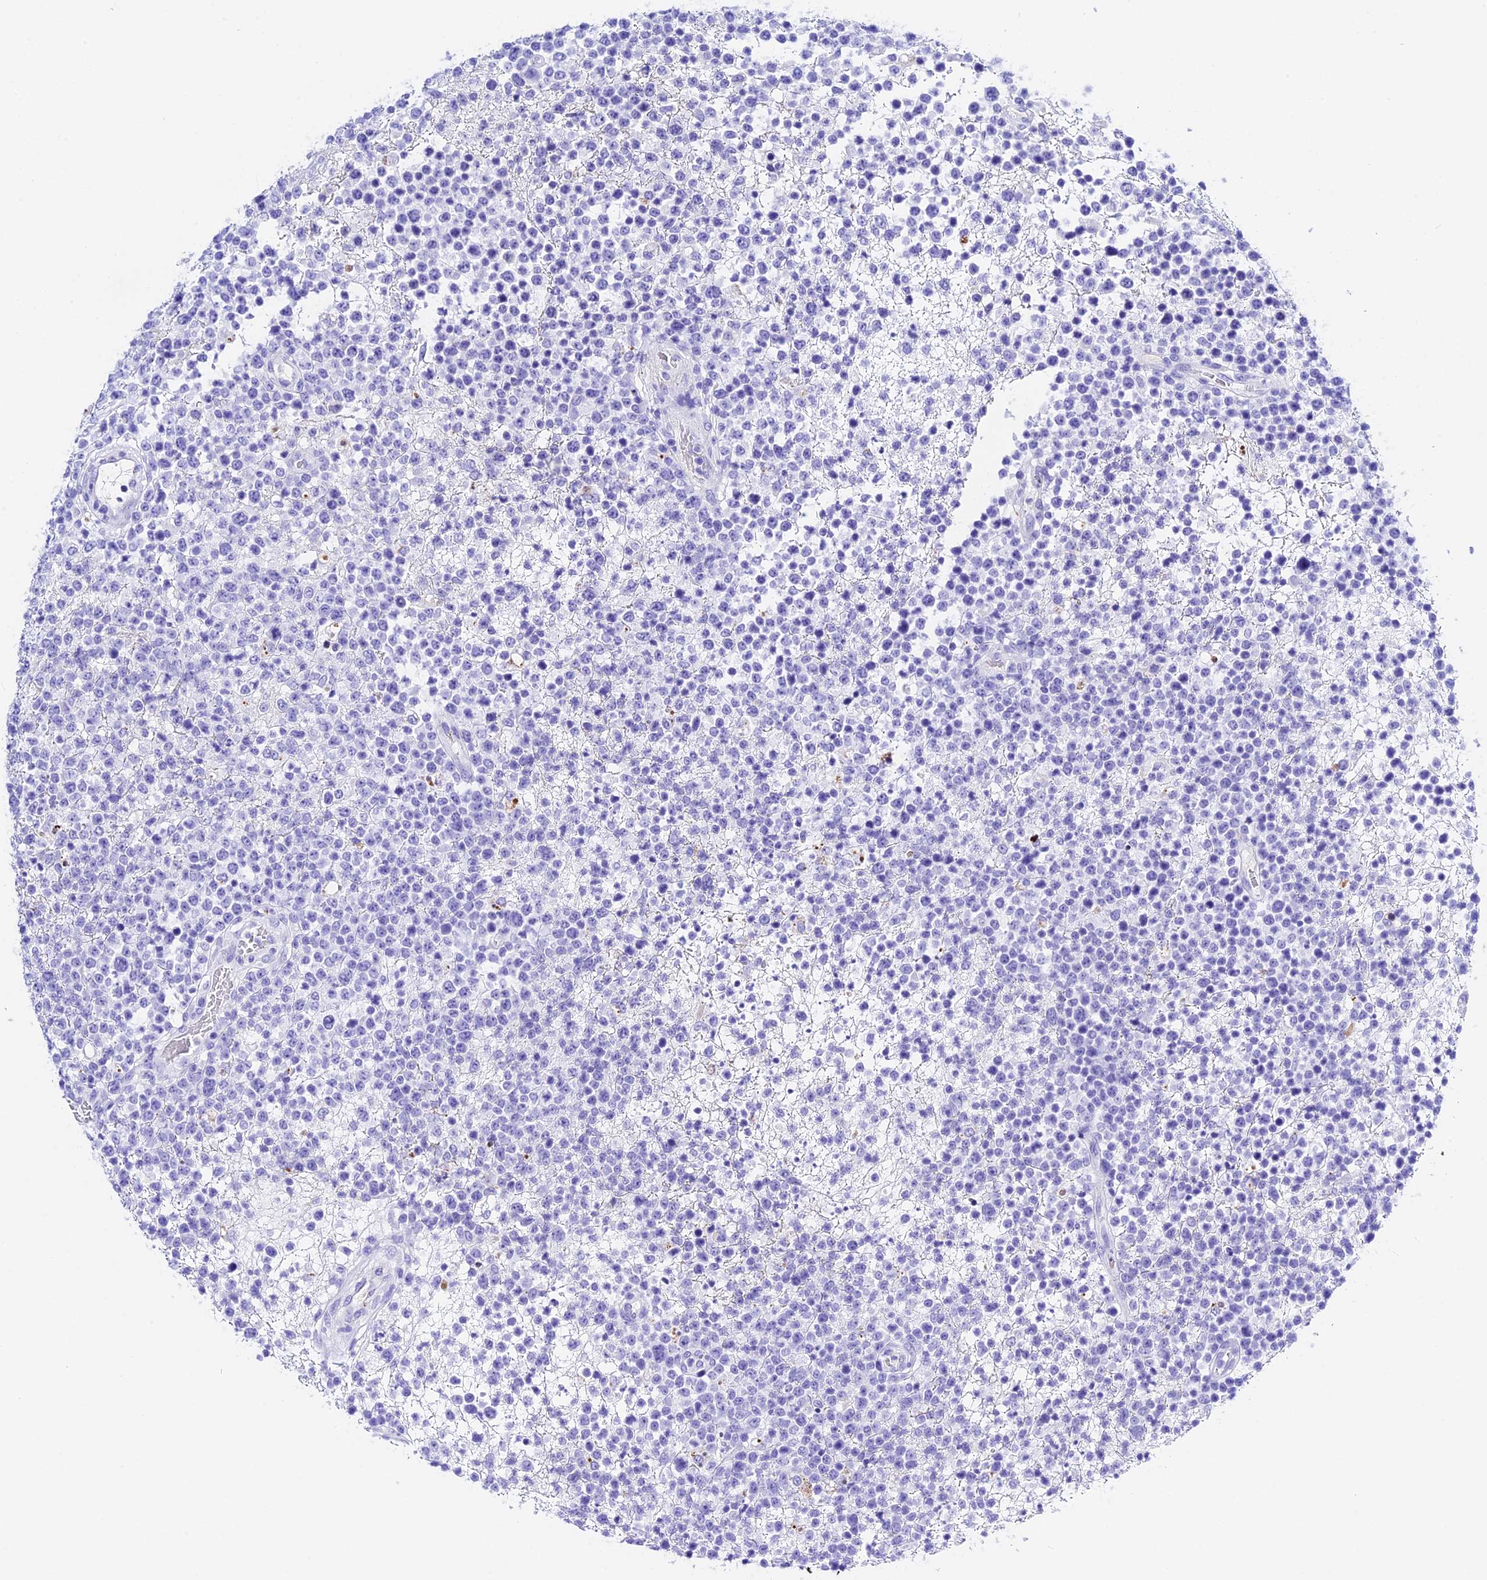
{"staining": {"intensity": "negative", "quantity": "none", "location": "none"}, "tissue": "lymphoma", "cell_type": "Tumor cells", "image_type": "cancer", "snomed": [{"axis": "morphology", "description": "Malignant lymphoma, non-Hodgkin's type, High grade"}, {"axis": "topography", "description": "Colon"}], "caption": "The histopathology image demonstrates no staining of tumor cells in high-grade malignant lymphoma, non-Hodgkin's type.", "gene": "PSG11", "patient": {"sex": "female", "age": 53}}